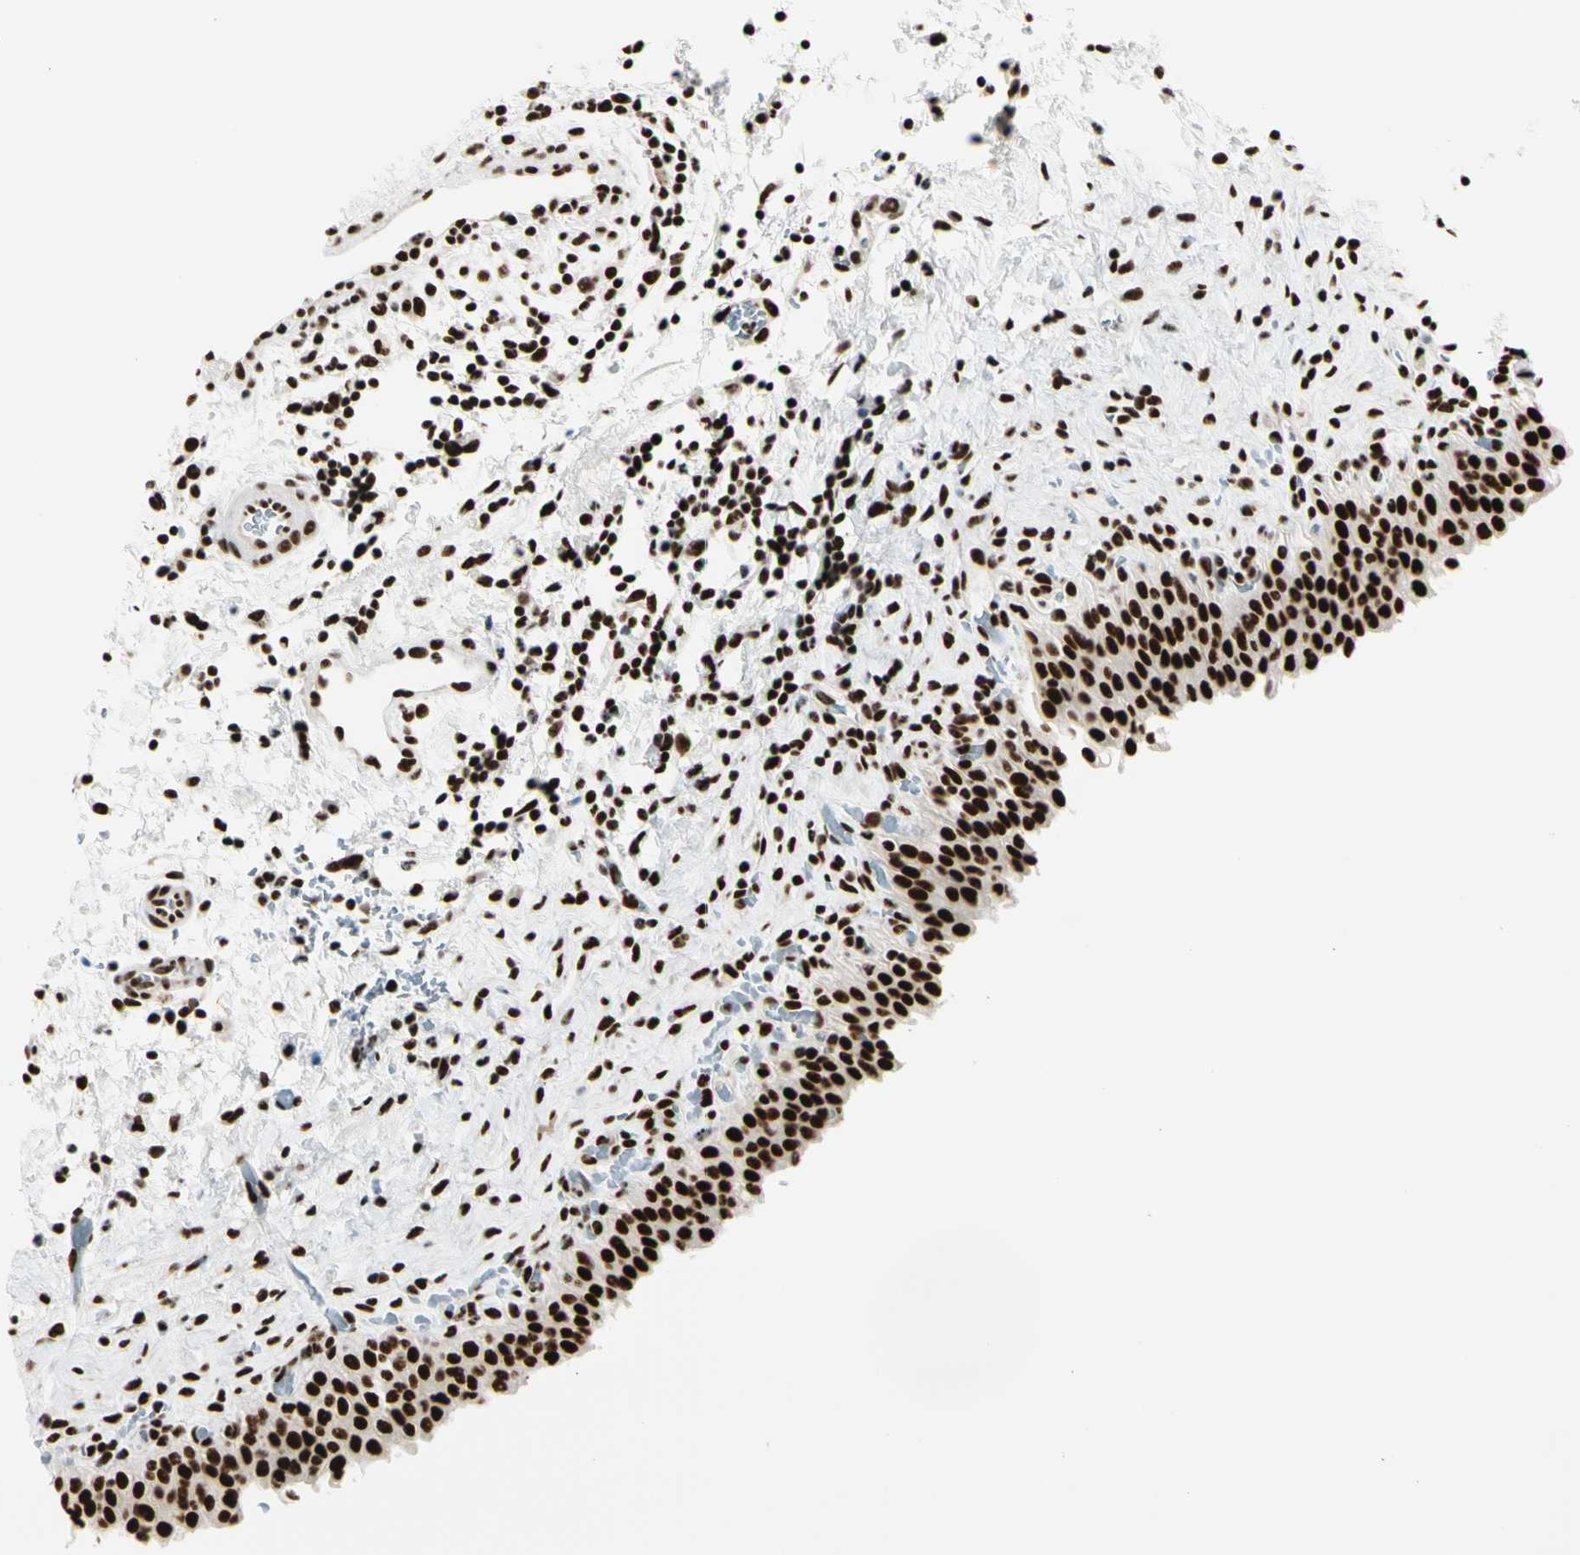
{"staining": {"intensity": "strong", "quantity": ">75%", "location": "nuclear"}, "tissue": "urinary bladder", "cell_type": "Urothelial cells", "image_type": "normal", "snomed": [{"axis": "morphology", "description": "Normal tissue, NOS"}, {"axis": "topography", "description": "Urinary bladder"}], "caption": "Immunohistochemistry photomicrograph of benign urinary bladder stained for a protein (brown), which displays high levels of strong nuclear positivity in about >75% of urothelial cells.", "gene": "CCAR1", "patient": {"sex": "male", "age": 51}}